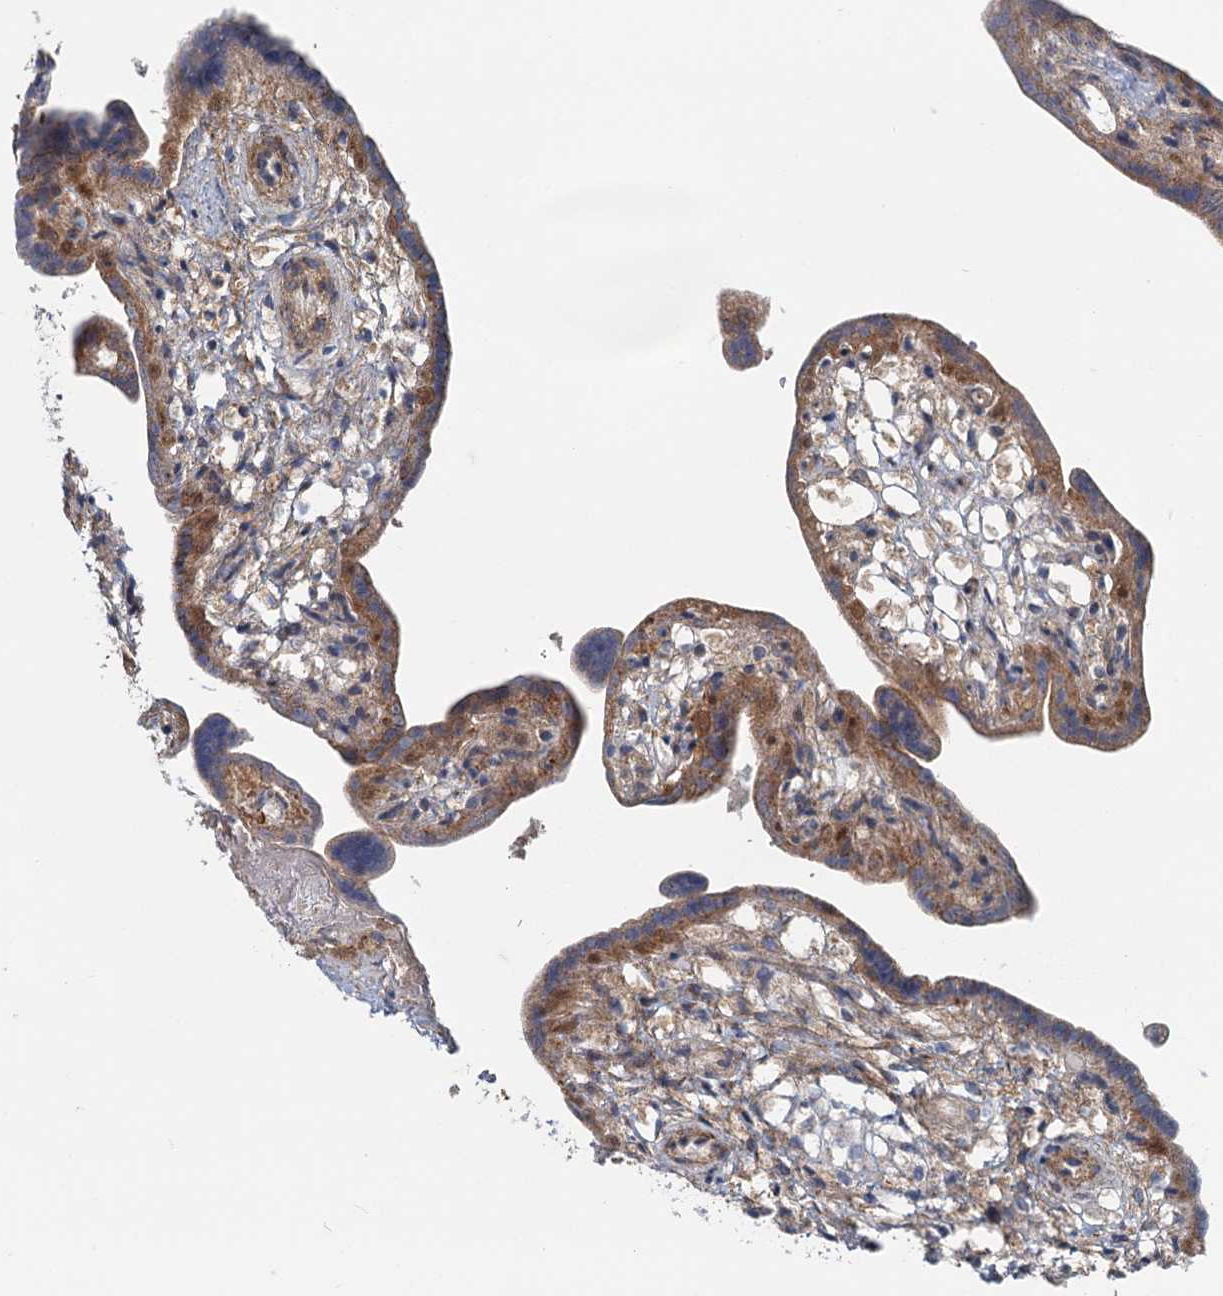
{"staining": {"intensity": "moderate", "quantity": ">75%", "location": "cytoplasmic/membranous"}, "tissue": "placenta", "cell_type": "Trophoblastic cells", "image_type": "normal", "snomed": [{"axis": "morphology", "description": "Normal tissue, NOS"}, {"axis": "topography", "description": "Placenta"}], "caption": "Human placenta stained with a protein marker reveals moderate staining in trophoblastic cells.", "gene": "ADCY2", "patient": {"sex": "female", "age": 37}}